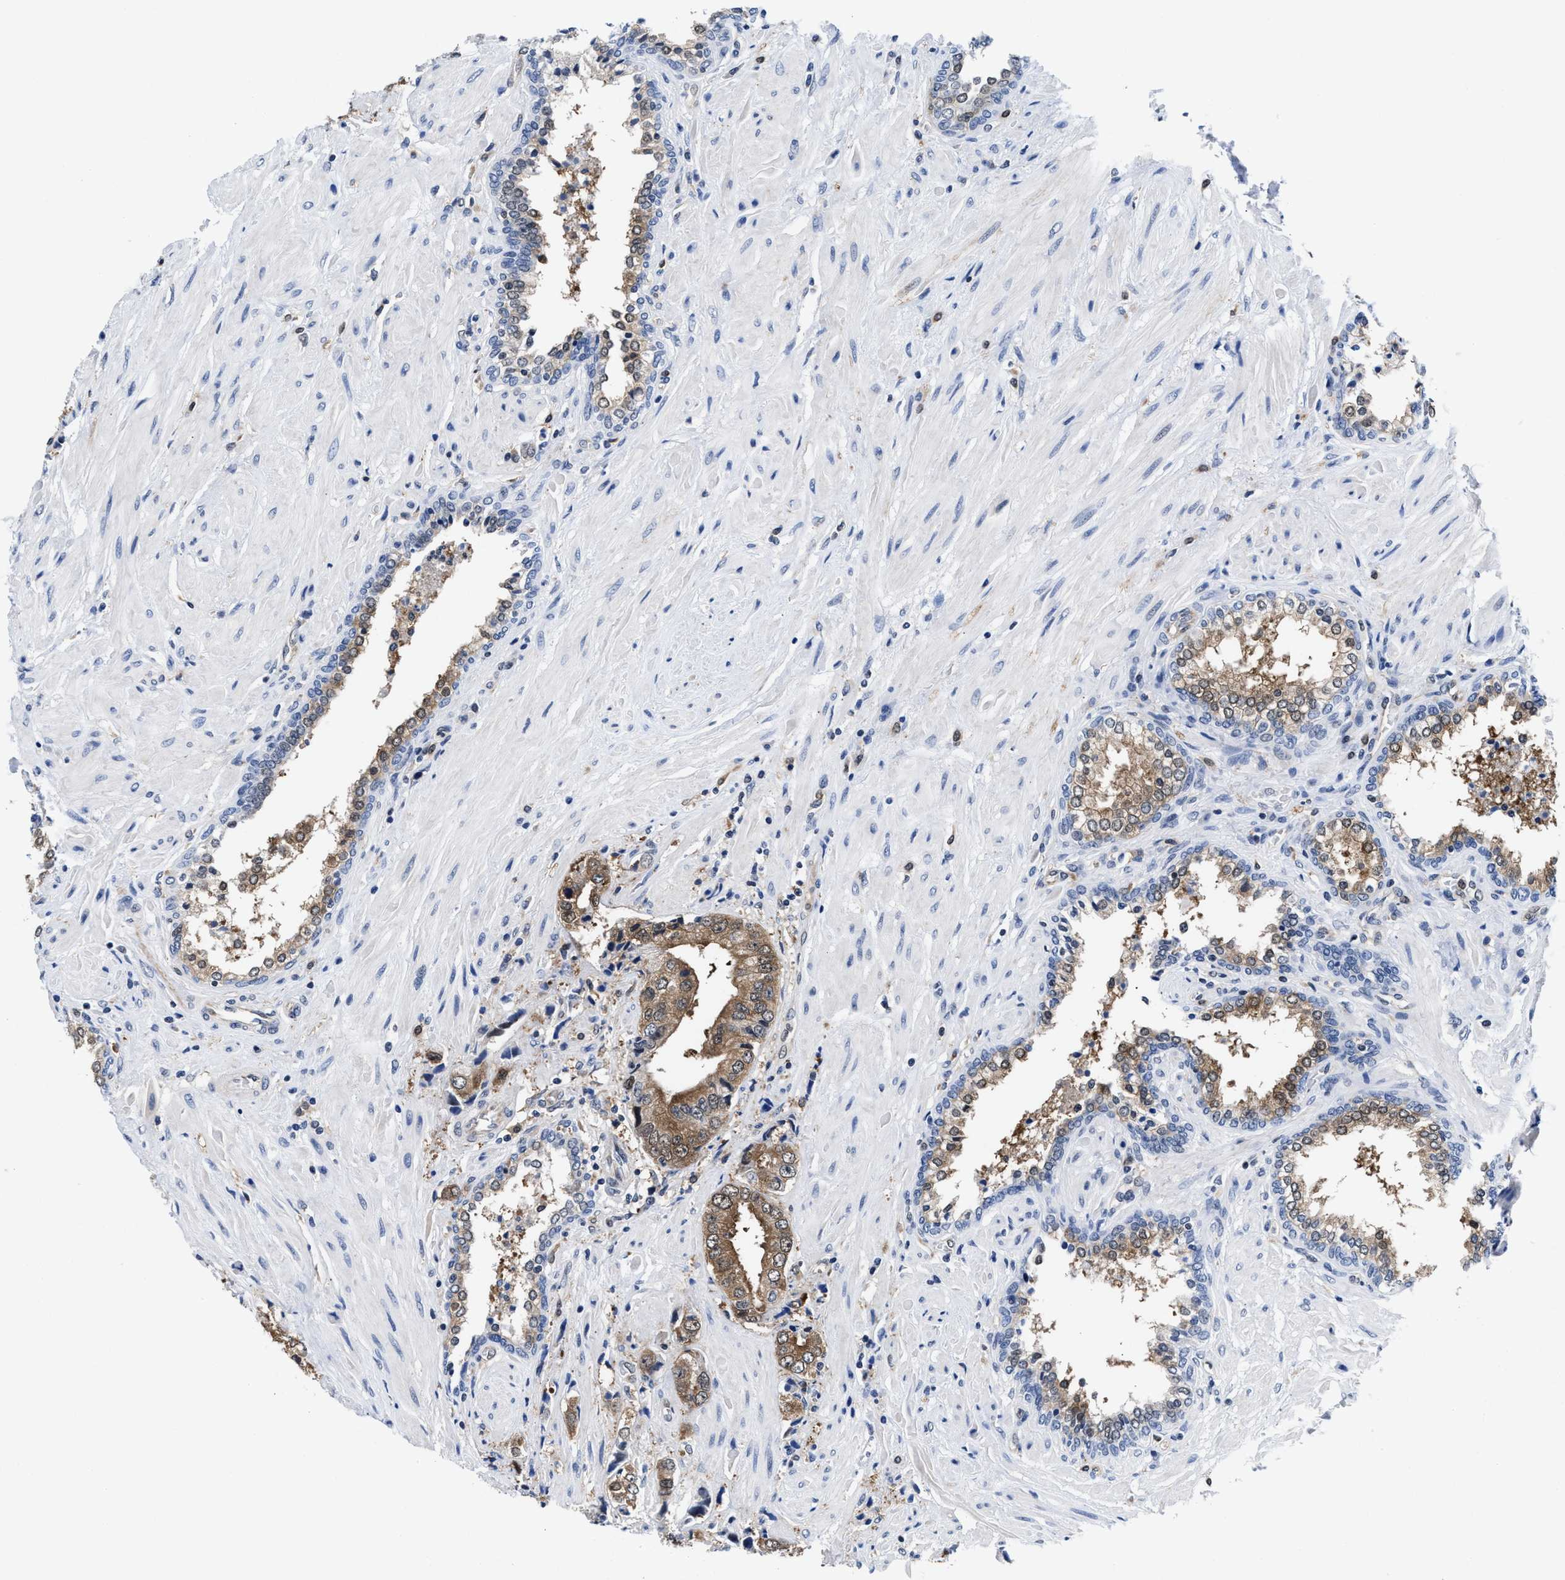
{"staining": {"intensity": "moderate", "quantity": ">75%", "location": "cytoplasmic/membranous"}, "tissue": "prostate cancer", "cell_type": "Tumor cells", "image_type": "cancer", "snomed": [{"axis": "morphology", "description": "Adenocarcinoma, High grade"}, {"axis": "topography", "description": "Prostate"}], "caption": "High-grade adenocarcinoma (prostate) stained with a protein marker demonstrates moderate staining in tumor cells.", "gene": "ACLY", "patient": {"sex": "male", "age": 61}}